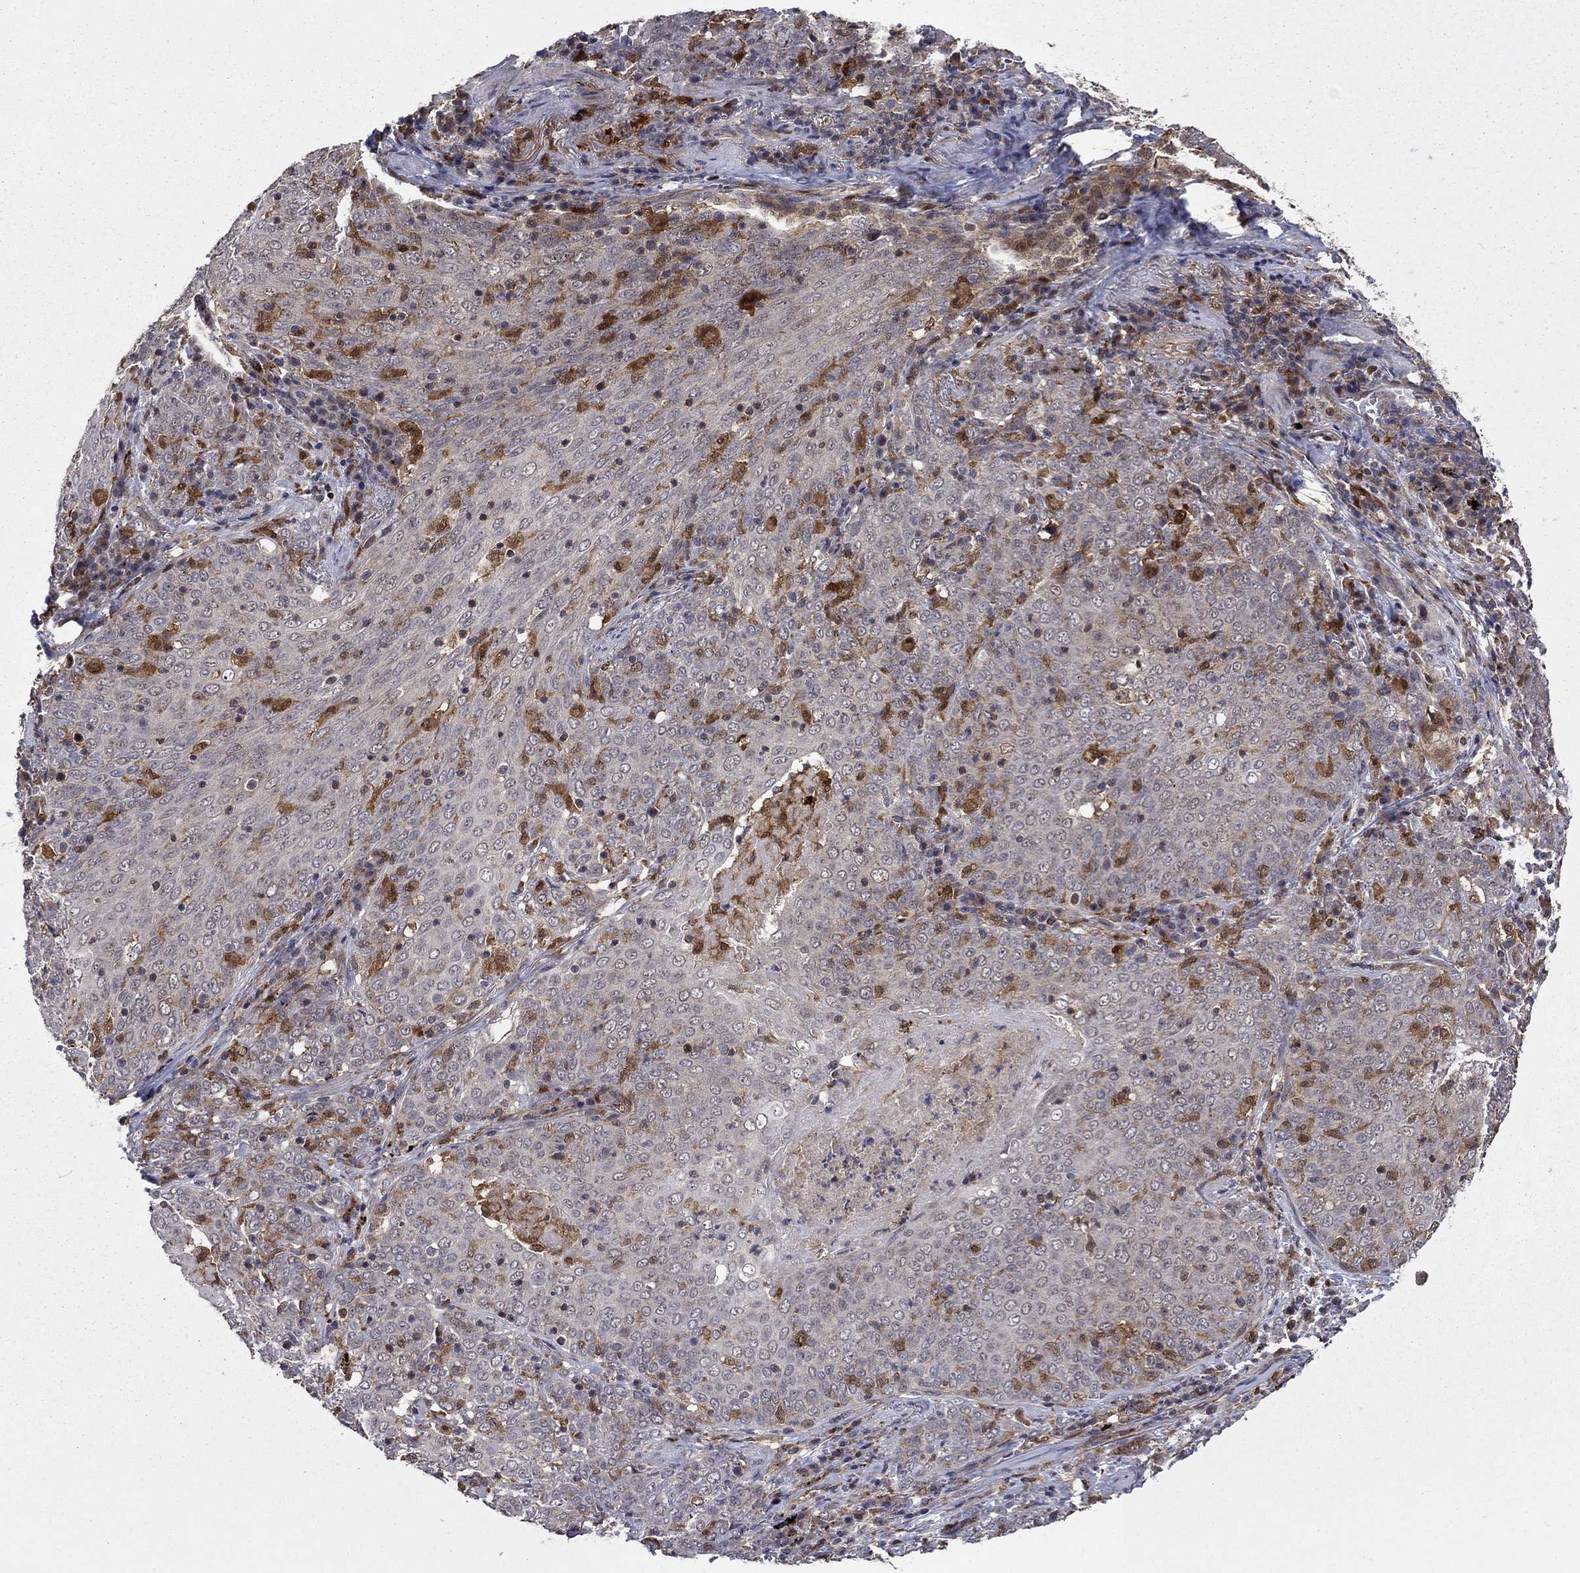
{"staining": {"intensity": "negative", "quantity": "none", "location": "none"}, "tissue": "lung cancer", "cell_type": "Tumor cells", "image_type": "cancer", "snomed": [{"axis": "morphology", "description": "Squamous cell carcinoma, NOS"}, {"axis": "topography", "description": "Lung"}], "caption": "There is no significant staining in tumor cells of squamous cell carcinoma (lung). (Immunohistochemistry, brightfield microscopy, high magnification).", "gene": "TPMT", "patient": {"sex": "male", "age": 82}}